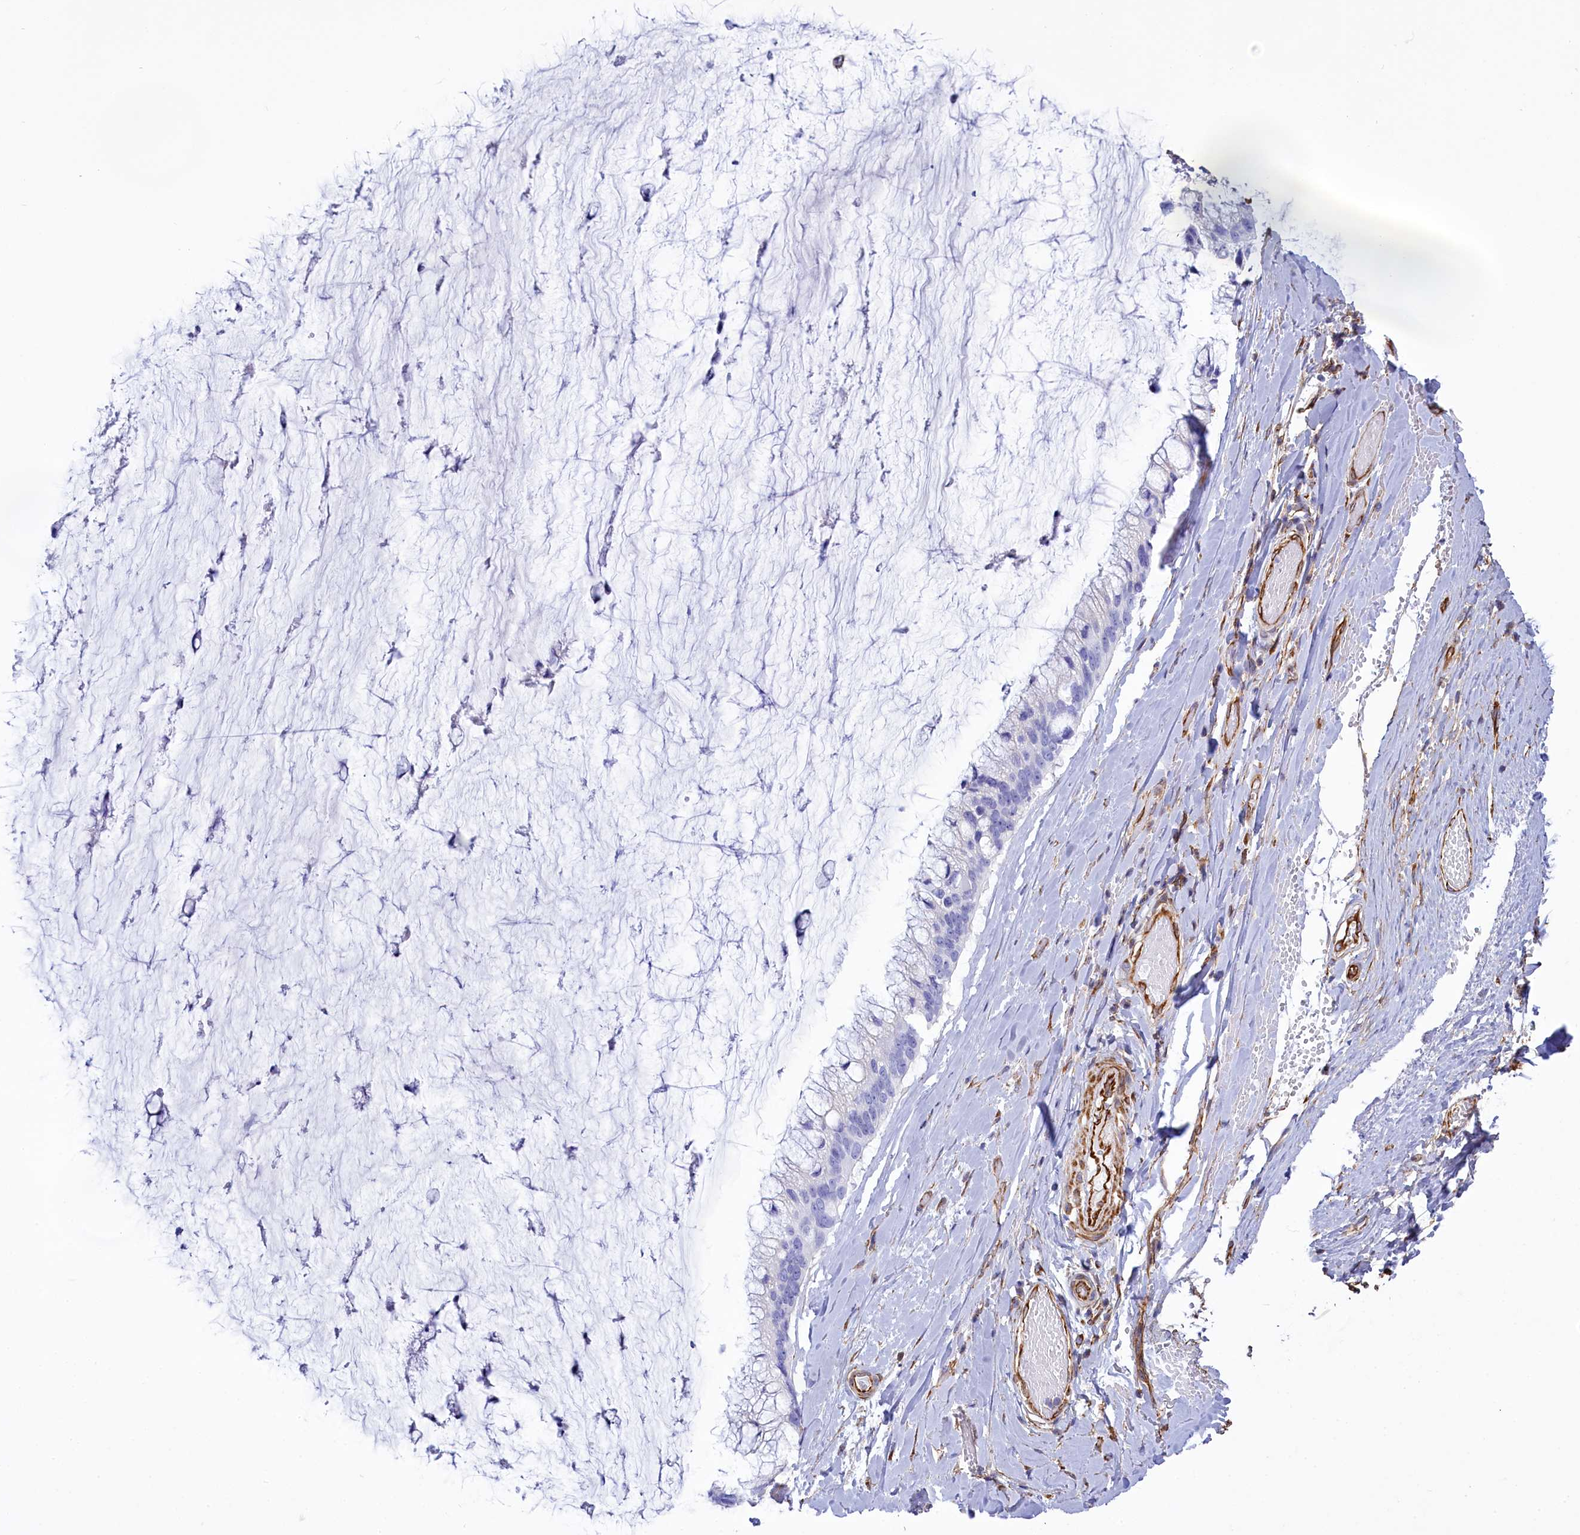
{"staining": {"intensity": "negative", "quantity": "none", "location": "none"}, "tissue": "ovarian cancer", "cell_type": "Tumor cells", "image_type": "cancer", "snomed": [{"axis": "morphology", "description": "Cystadenocarcinoma, mucinous, NOS"}, {"axis": "topography", "description": "Ovary"}], "caption": "Tumor cells are negative for brown protein staining in ovarian cancer. (DAB (3,3'-diaminobenzidine) immunohistochemistry (IHC) visualized using brightfield microscopy, high magnification).", "gene": "CD99", "patient": {"sex": "female", "age": 39}}